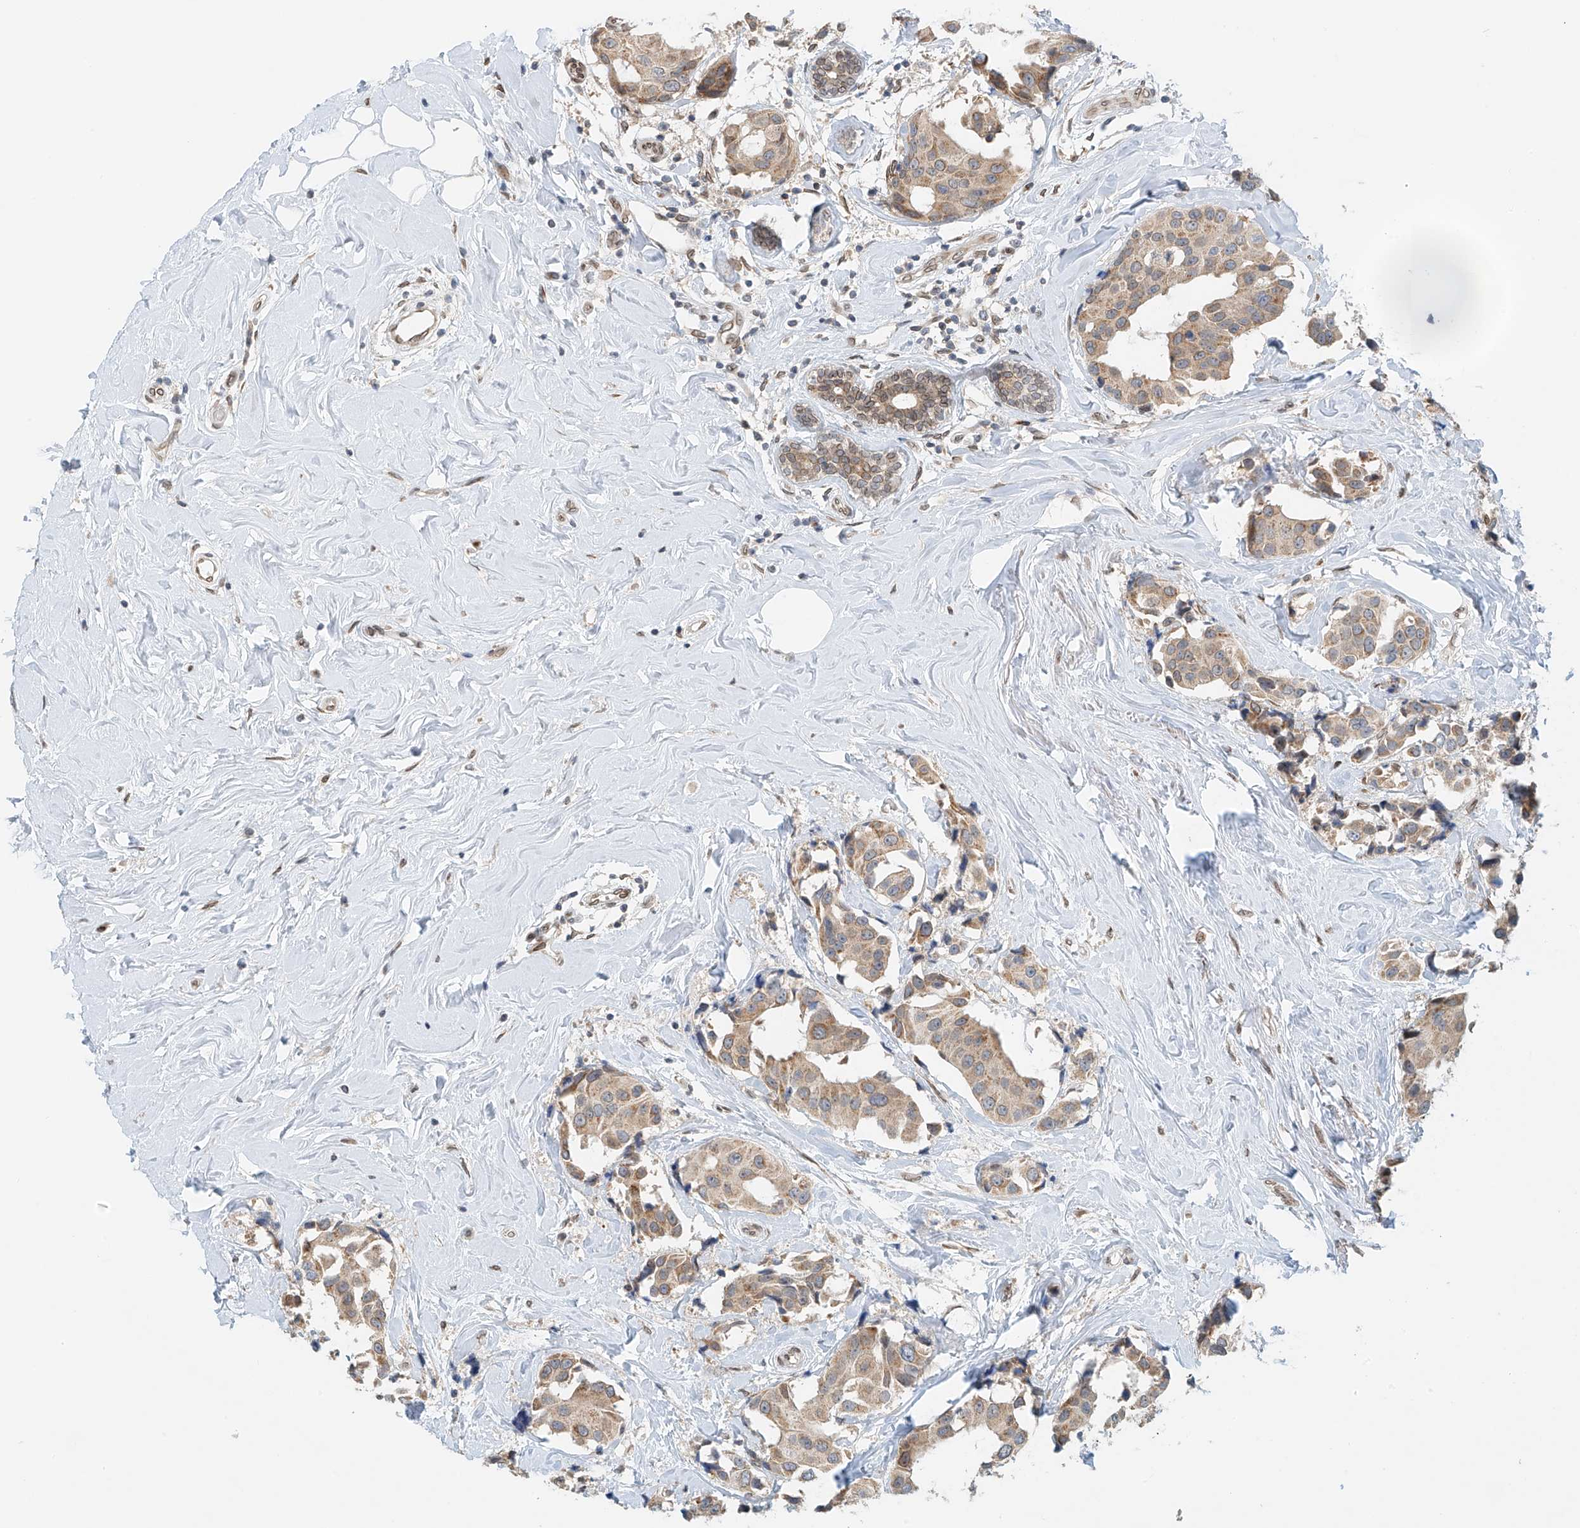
{"staining": {"intensity": "weak", "quantity": ">75%", "location": "cytoplasmic/membranous"}, "tissue": "breast cancer", "cell_type": "Tumor cells", "image_type": "cancer", "snomed": [{"axis": "morphology", "description": "Normal tissue, NOS"}, {"axis": "morphology", "description": "Duct carcinoma"}, {"axis": "topography", "description": "Breast"}], "caption": "Breast cancer (infiltrating ductal carcinoma) stained for a protein (brown) demonstrates weak cytoplasmic/membranous positive staining in approximately >75% of tumor cells.", "gene": "STARD9", "patient": {"sex": "female", "age": 39}}